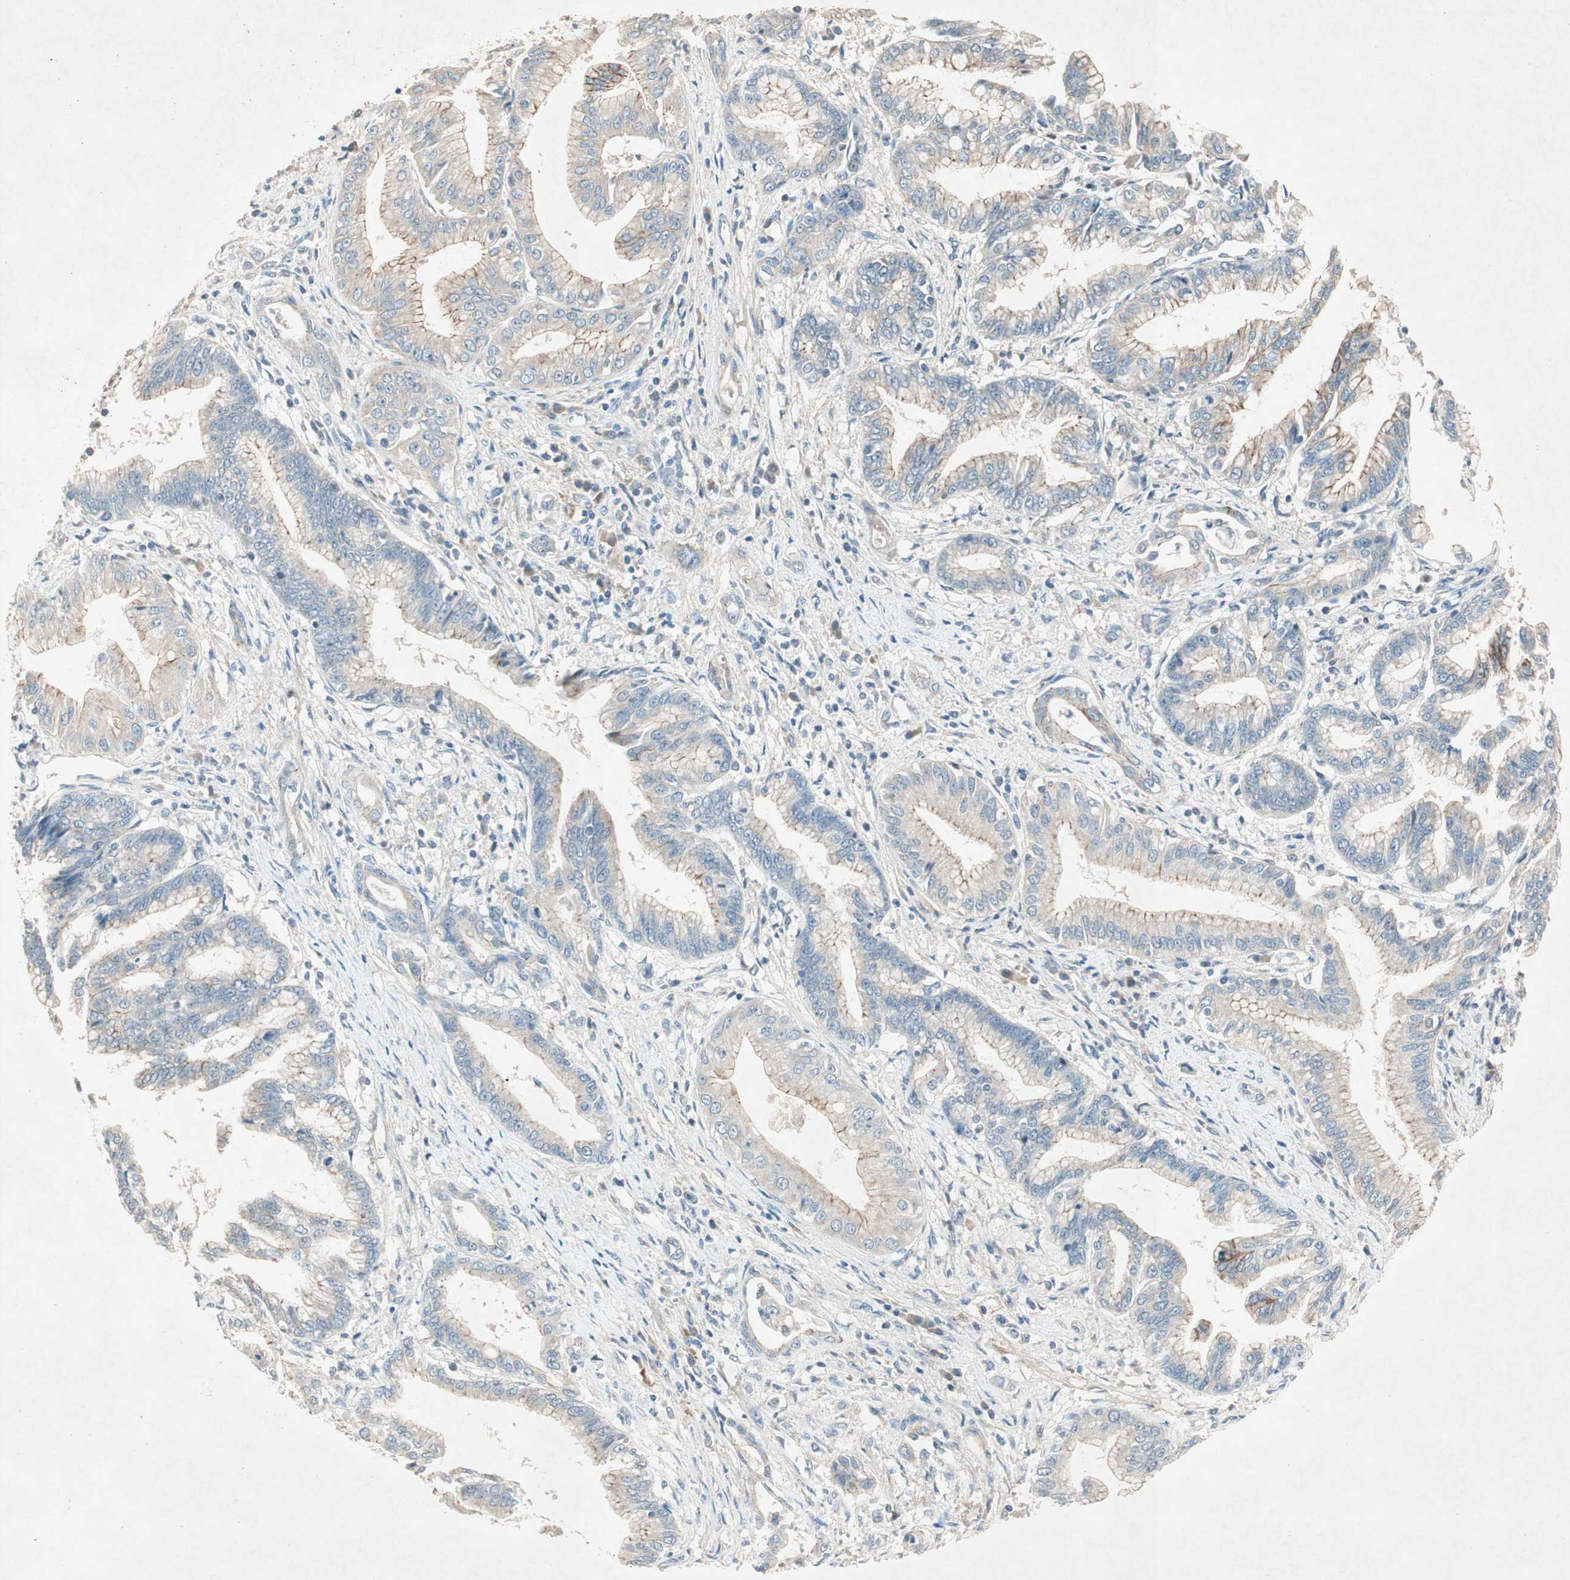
{"staining": {"intensity": "weak", "quantity": "25%-75%", "location": "cytoplasmic/membranous"}, "tissue": "pancreatic cancer", "cell_type": "Tumor cells", "image_type": "cancer", "snomed": [{"axis": "morphology", "description": "Adenocarcinoma, NOS"}, {"axis": "topography", "description": "Pancreas"}], "caption": "Pancreatic cancer (adenocarcinoma) was stained to show a protein in brown. There is low levels of weak cytoplasmic/membranous staining in about 25%-75% of tumor cells.", "gene": "NKAIN1", "patient": {"sex": "female", "age": 64}}